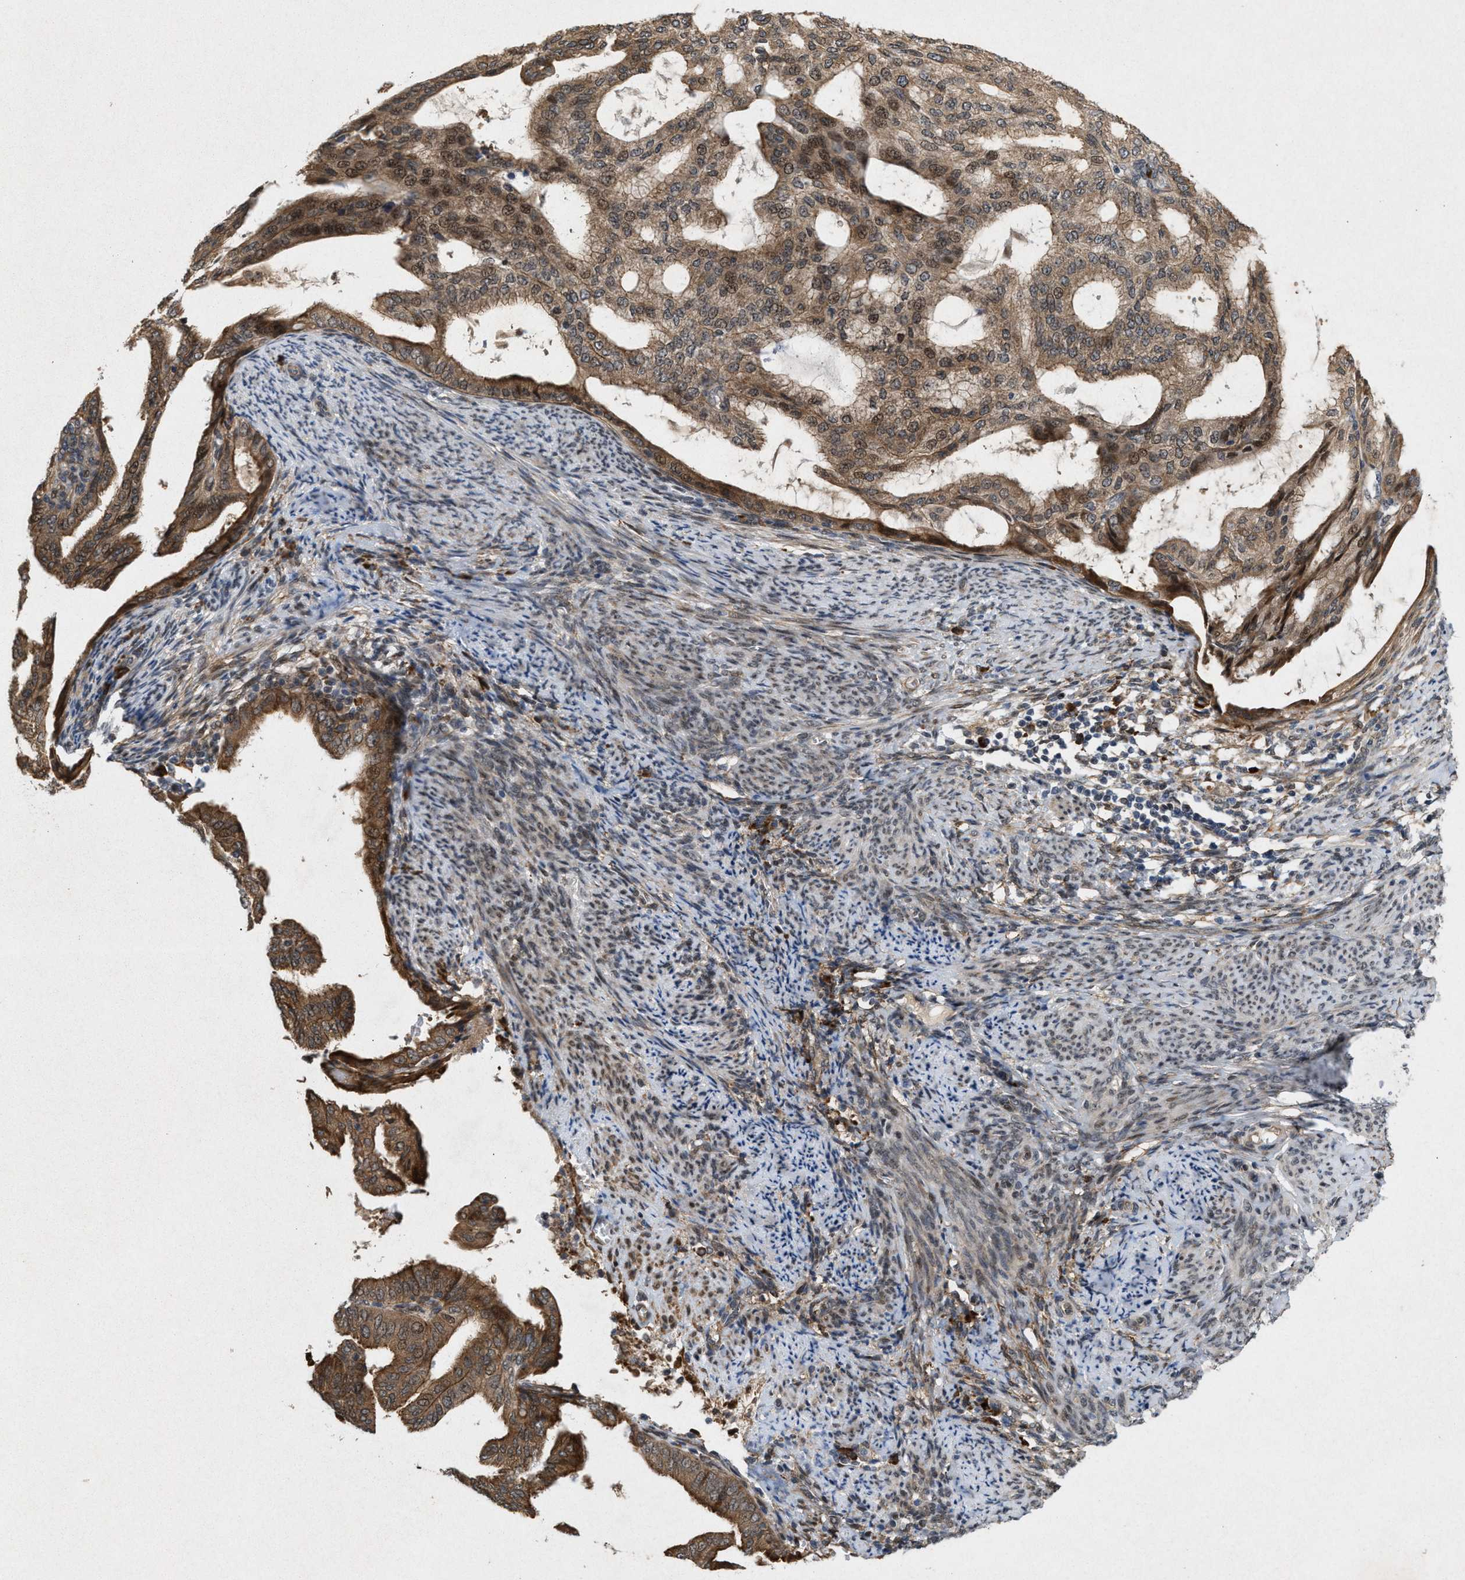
{"staining": {"intensity": "moderate", "quantity": ">75%", "location": "cytoplasmic/membranous,nuclear"}, "tissue": "endometrial cancer", "cell_type": "Tumor cells", "image_type": "cancer", "snomed": [{"axis": "morphology", "description": "Adenocarcinoma, NOS"}, {"axis": "topography", "description": "Endometrium"}], "caption": "The histopathology image reveals staining of endometrial cancer, revealing moderate cytoplasmic/membranous and nuclear protein staining (brown color) within tumor cells.", "gene": "MFSD6", "patient": {"sex": "female", "age": 58}}